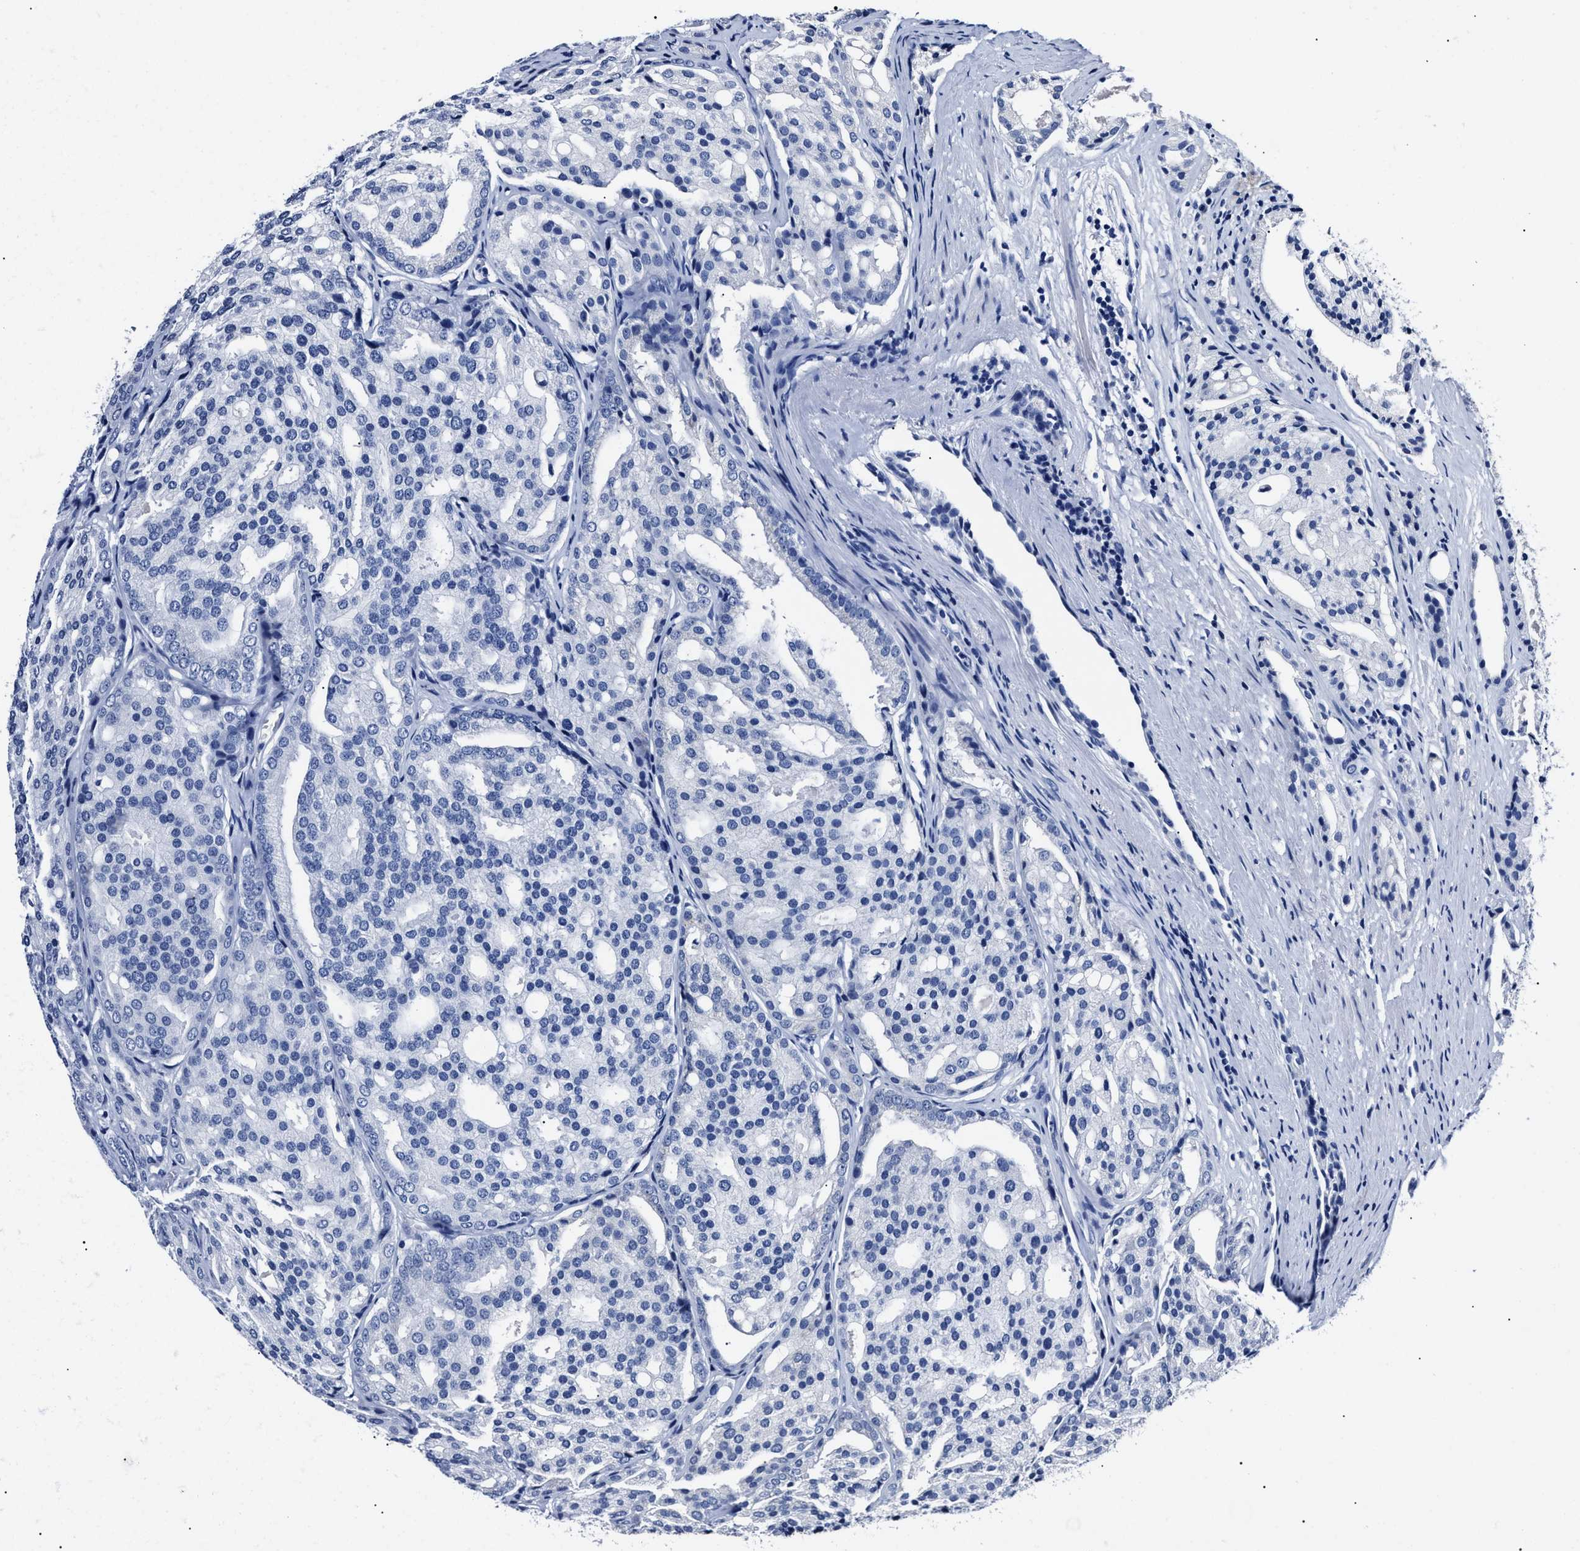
{"staining": {"intensity": "negative", "quantity": "none", "location": "none"}, "tissue": "prostate cancer", "cell_type": "Tumor cells", "image_type": "cancer", "snomed": [{"axis": "morphology", "description": "Adenocarcinoma, High grade"}, {"axis": "topography", "description": "Prostate"}], "caption": "A high-resolution photomicrograph shows IHC staining of prostate adenocarcinoma (high-grade), which exhibits no significant expression in tumor cells.", "gene": "ALPG", "patient": {"sex": "male", "age": 64}}